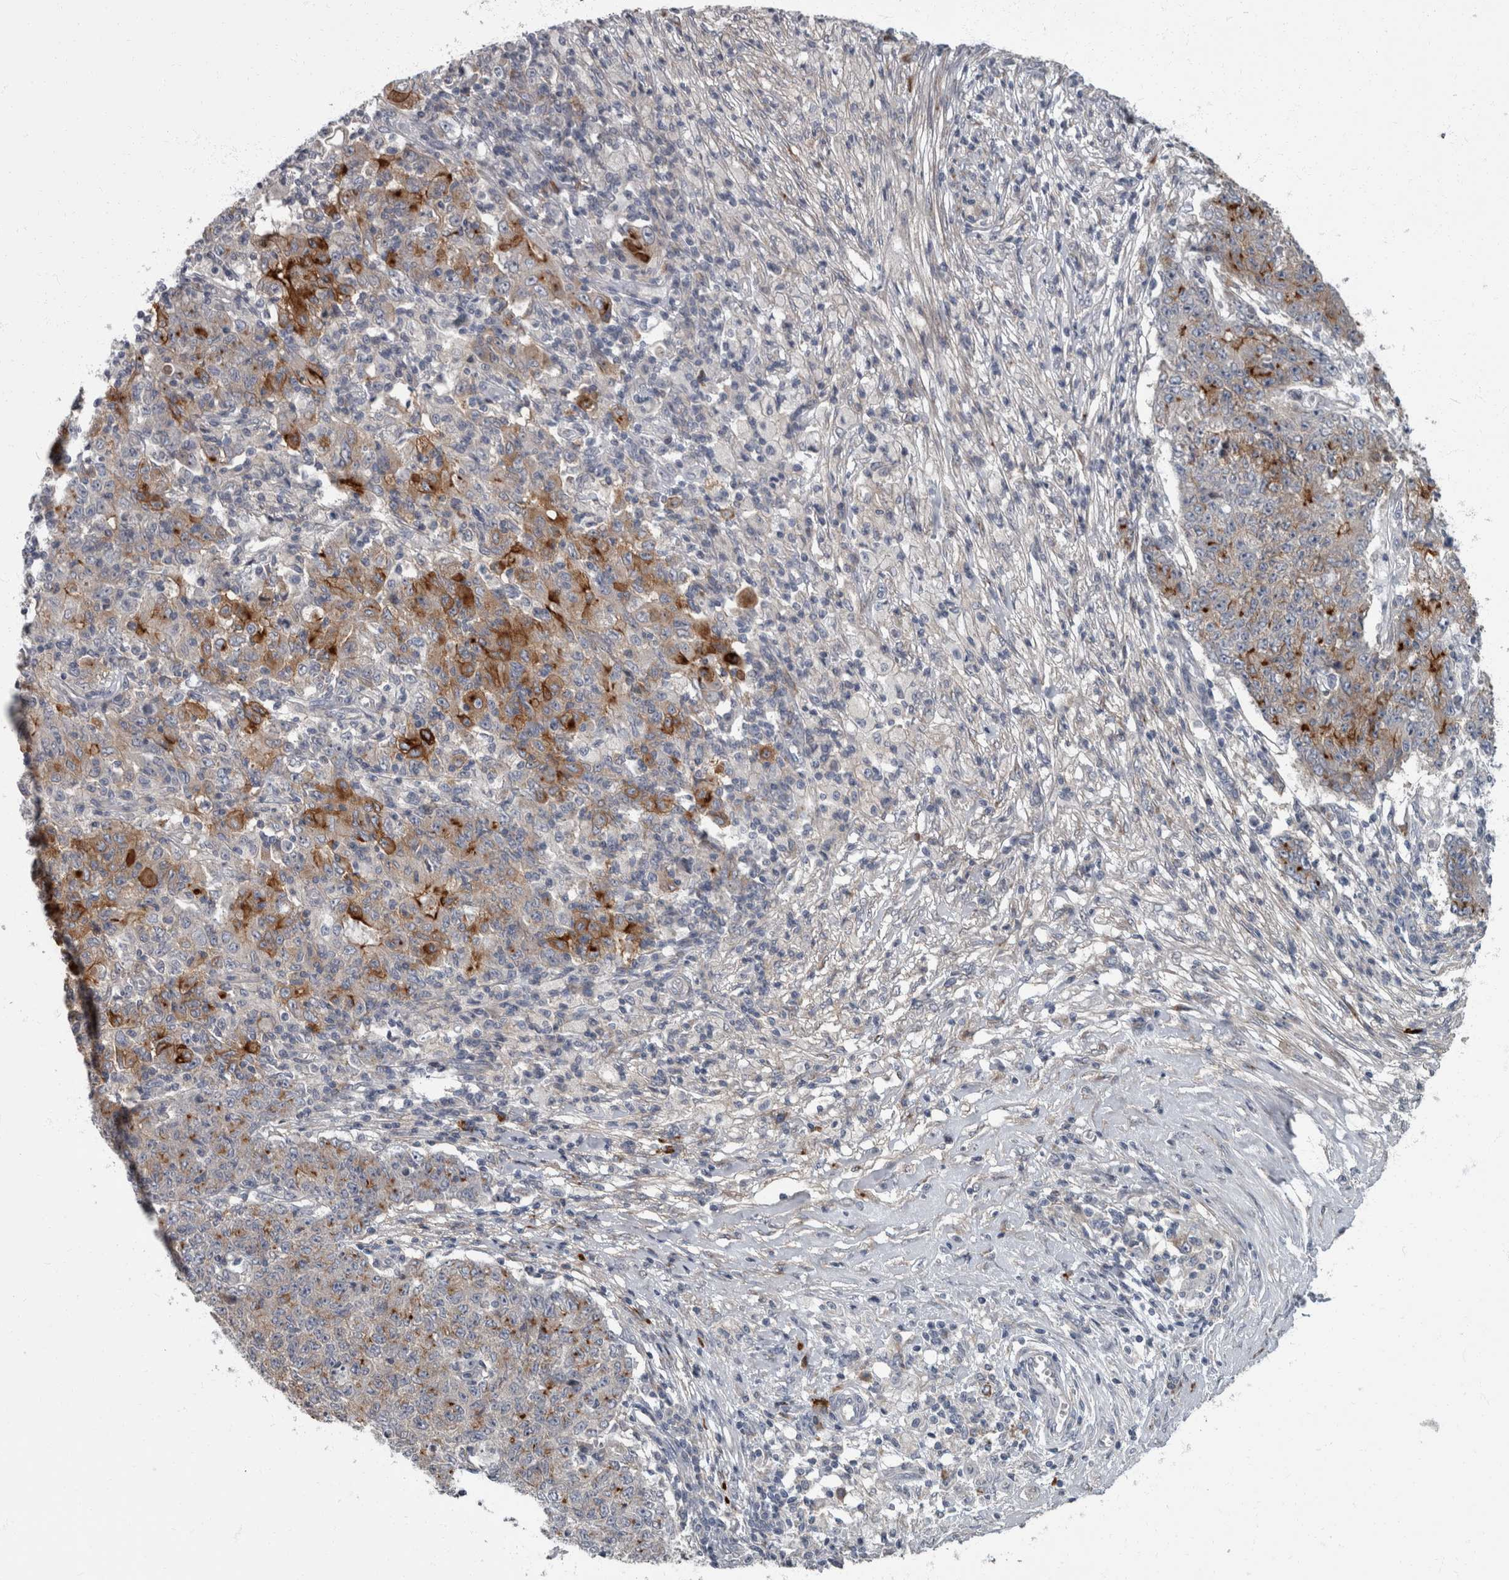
{"staining": {"intensity": "strong", "quantity": "25%-75%", "location": "cytoplasmic/membranous"}, "tissue": "ovarian cancer", "cell_type": "Tumor cells", "image_type": "cancer", "snomed": [{"axis": "morphology", "description": "Carcinoma, endometroid"}, {"axis": "topography", "description": "Ovary"}], "caption": "A micrograph of human ovarian cancer (endometroid carcinoma) stained for a protein reveals strong cytoplasmic/membranous brown staining in tumor cells.", "gene": "CDC42BPG", "patient": {"sex": "female", "age": 42}}